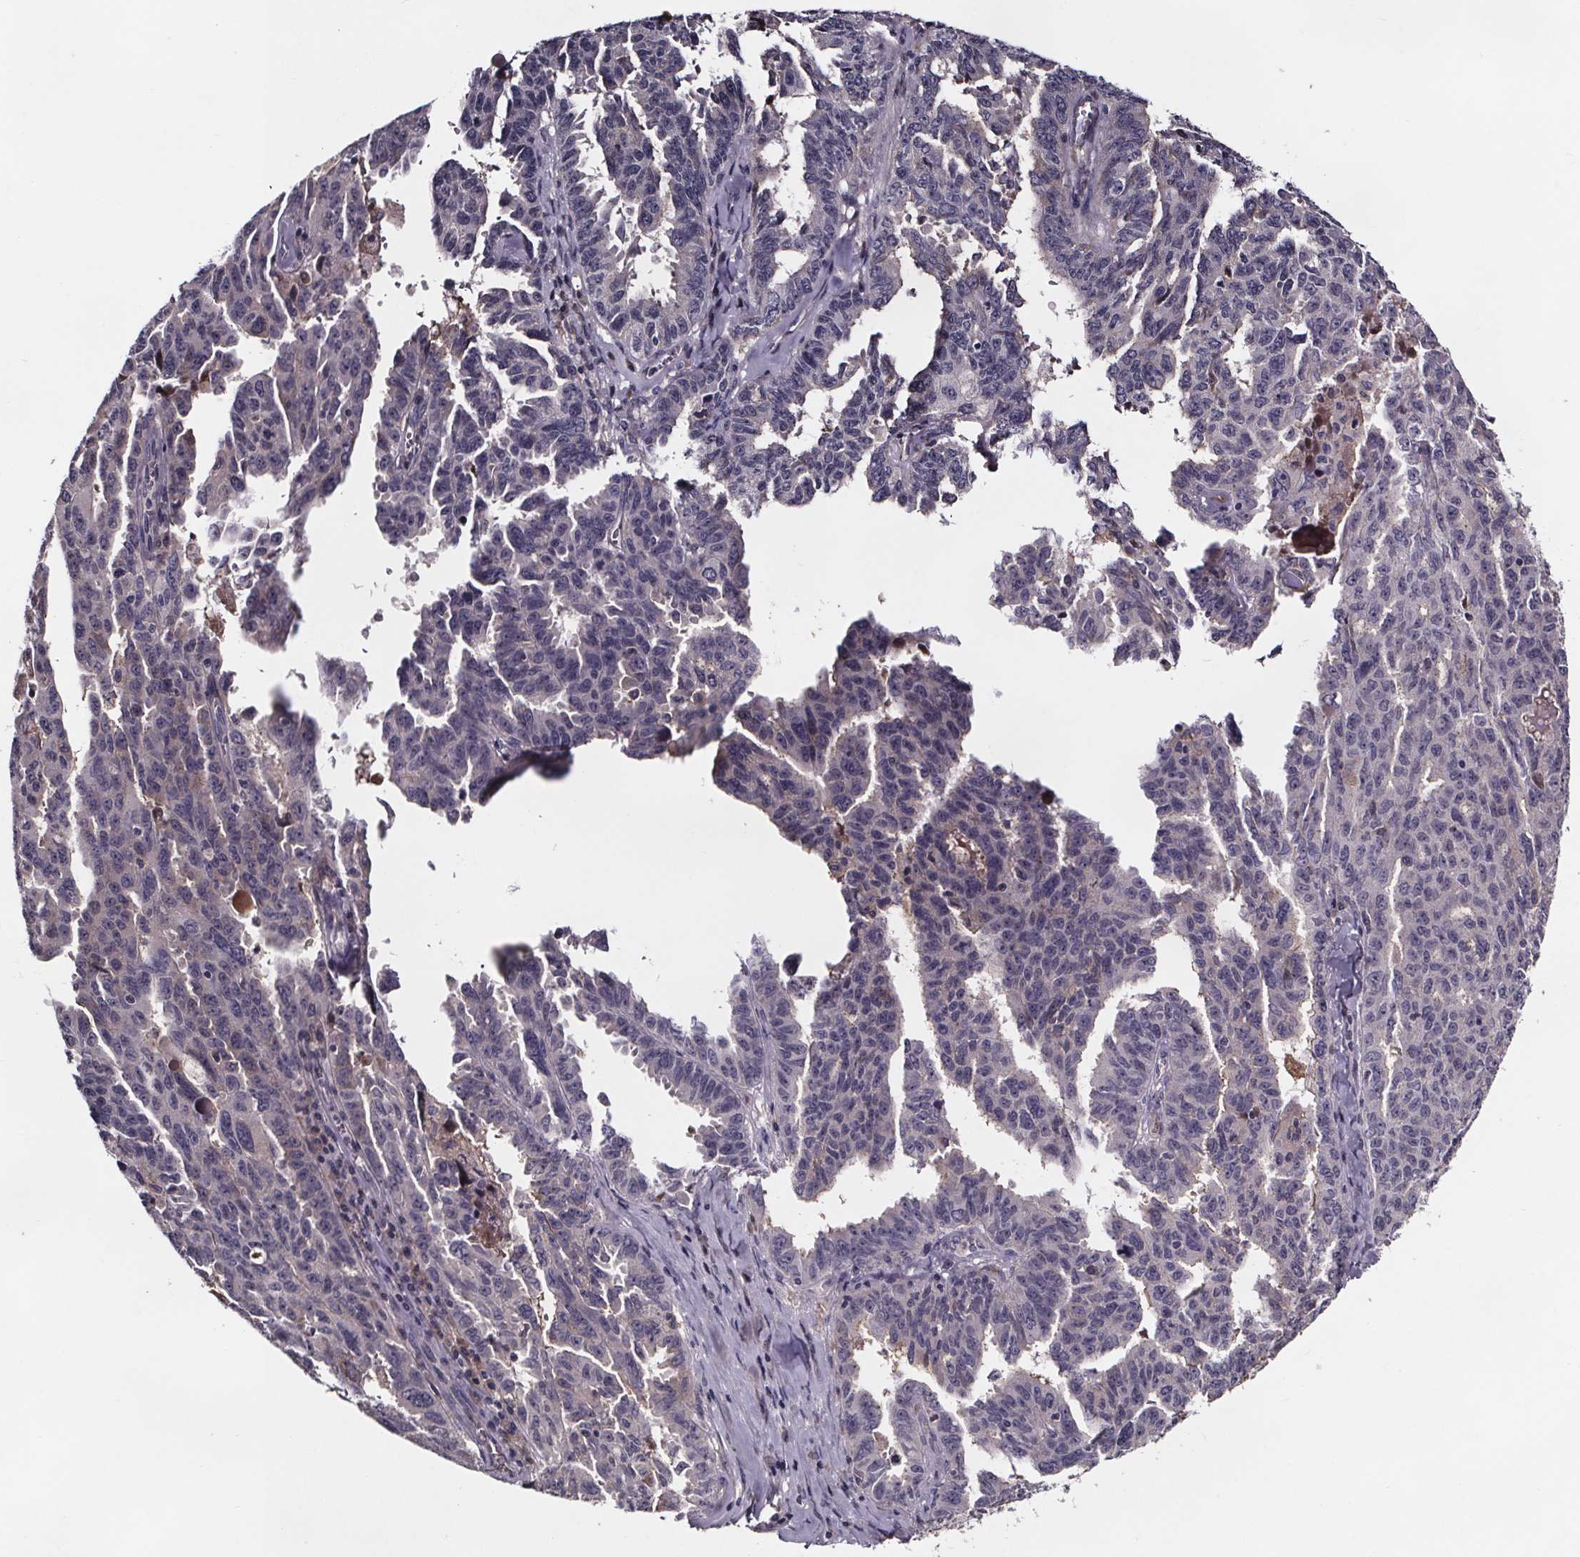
{"staining": {"intensity": "negative", "quantity": "none", "location": "none"}, "tissue": "ovarian cancer", "cell_type": "Tumor cells", "image_type": "cancer", "snomed": [{"axis": "morphology", "description": "Adenocarcinoma, NOS"}, {"axis": "morphology", "description": "Carcinoma, endometroid"}, {"axis": "topography", "description": "Ovary"}], "caption": "Immunohistochemistry of human ovarian cancer (adenocarcinoma) exhibits no expression in tumor cells.", "gene": "NPHP4", "patient": {"sex": "female", "age": 72}}